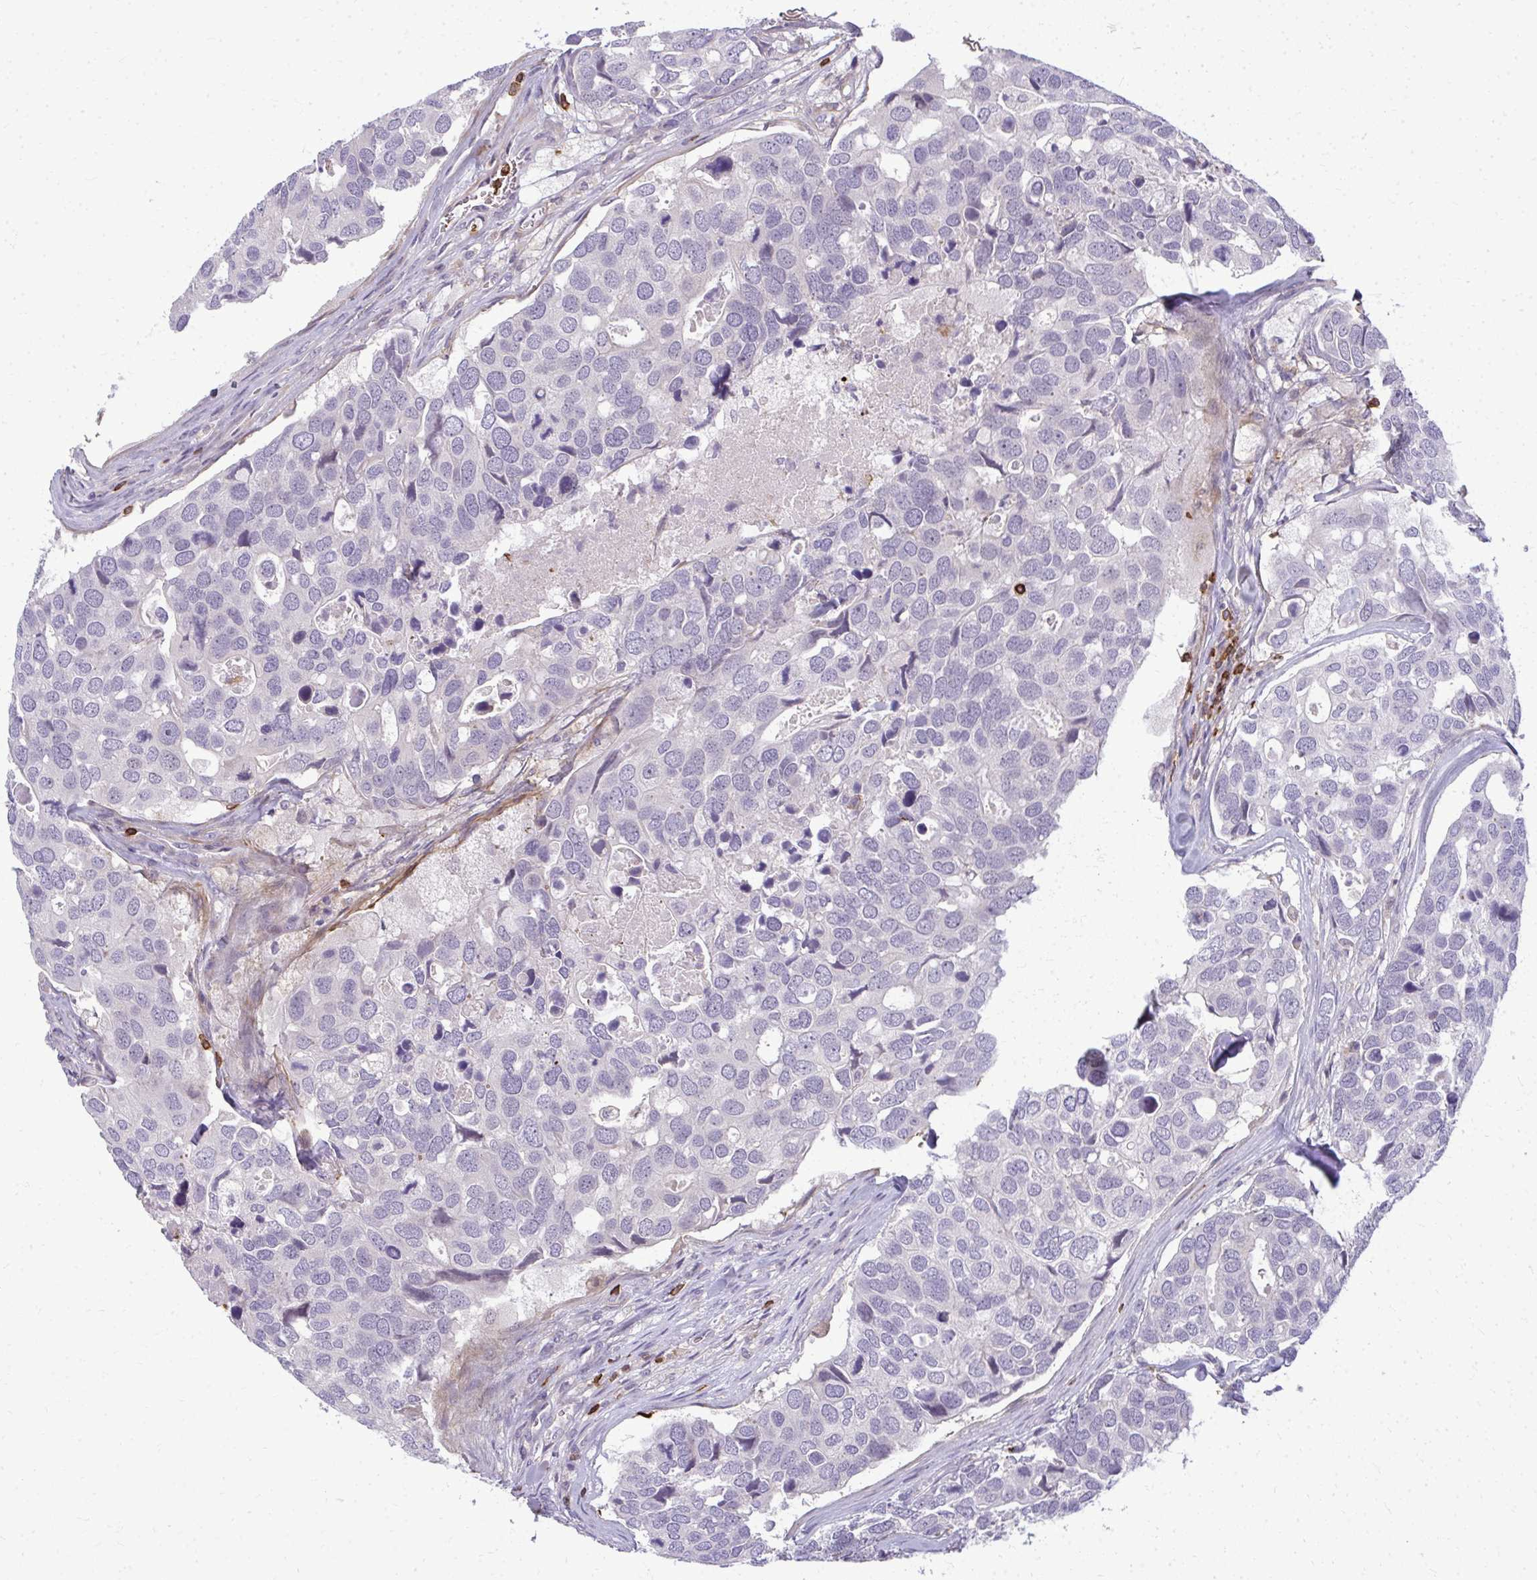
{"staining": {"intensity": "negative", "quantity": "none", "location": "none"}, "tissue": "breast cancer", "cell_type": "Tumor cells", "image_type": "cancer", "snomed": [{"axis": "morphology", "description": "Duct carcinoma"}, {"axis": "topography", "description": "Breast"}], "caption": "IHC of human breast cancer reveals no staining in tumor cells.", "gene": "AP5M1", "patient": {"sex": "female", "age": 83}}